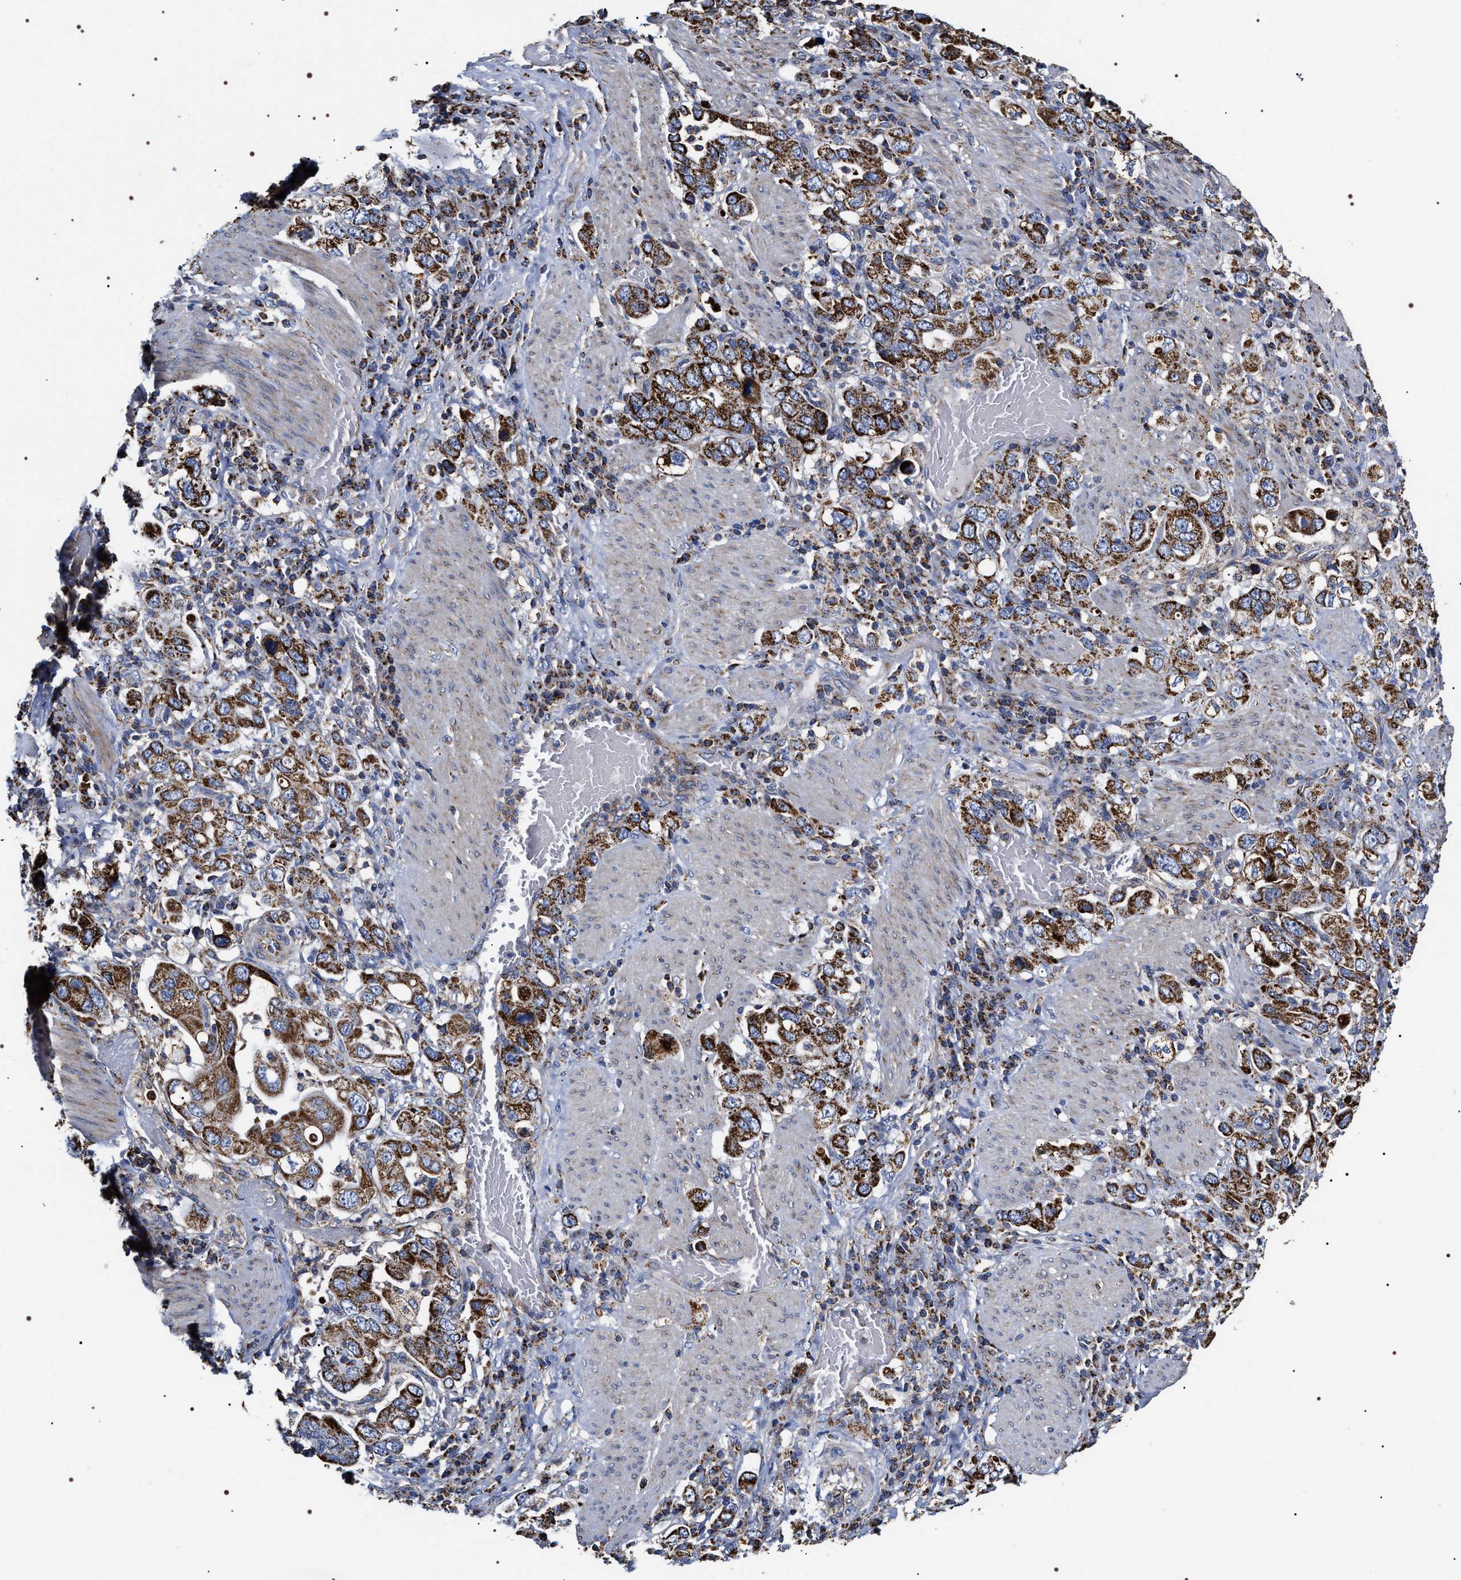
{"staining": {"intensity": "strong", "quantity": ">75%", "location": "cytoplasmic/membranous"}, "tissue": "stomach cancer", "cell_type": "Tumor cells", "image_type": "cancer", "snomed": [{"axis": "morphology", "description": "Adenocarcinoma, NOS"}, {"axis": "topography", "description": "Stomach, upper"}], "caption": "DAB immunohistochemical staining of stomach adenocarcinoma demonstrates strong cytoplasmic/membranous protein expression in approximately >75% of tumor cells. The staining was performed using DAB (3,3'-diaminobenzidine) to visualize the protein expression in brown, while the nuclei were stained in blue with hematoxylin (Magnification: 20x).", "gene": "COG5", "patient": {"sex": "male", "age": 62}}